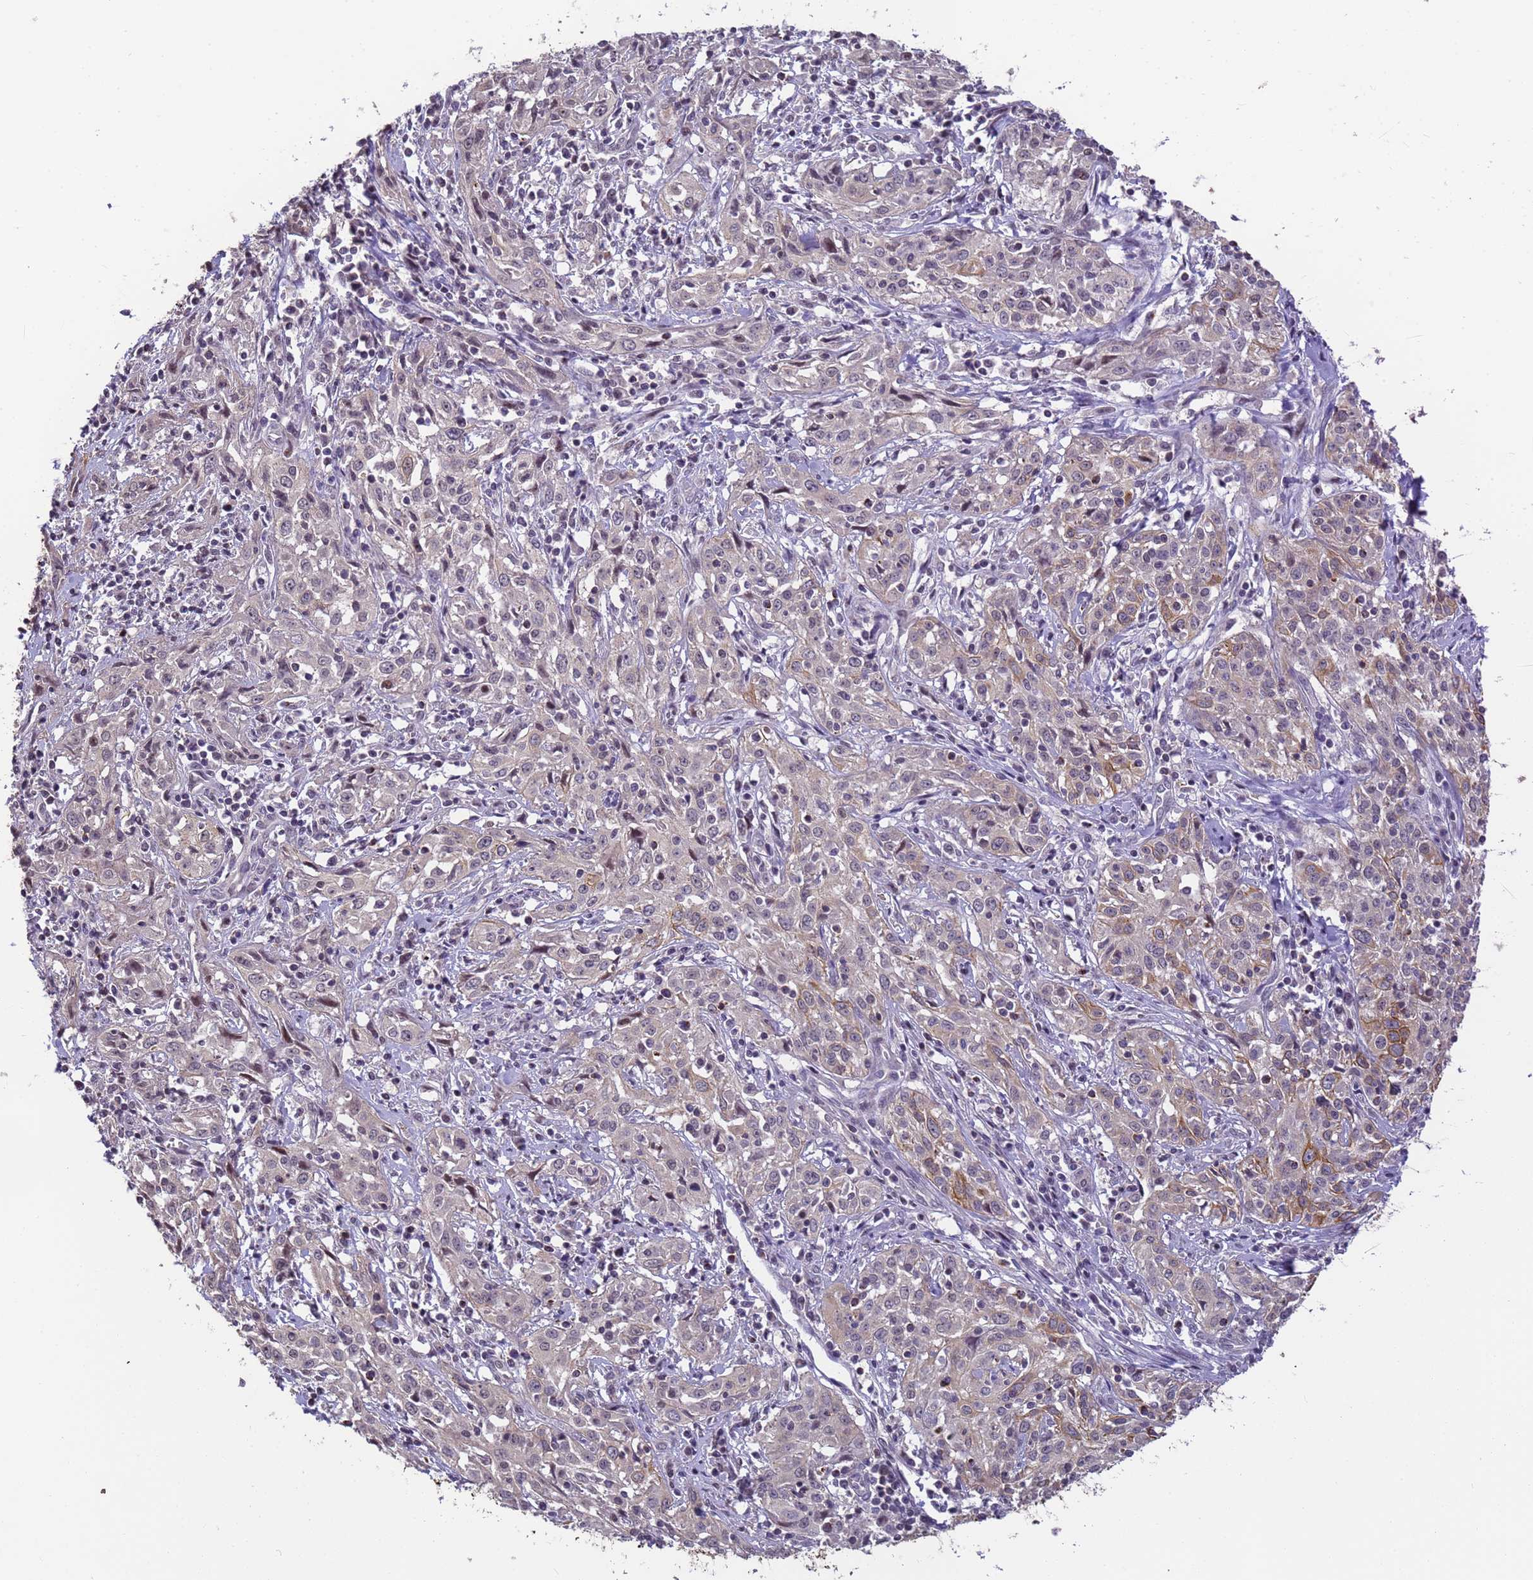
{"staining": {"intensity": "moderate", "quantity": "<25%", "location": "cytoplasmic/membranous"}, "tissue": "cervical cancer", "cell_type": "Tumor cells", "image_type": "cancer", "snomed": [{"axis": "morphology", "description": "Squamous cell carcinoma, NOS"}, {"axis": "topography", "description": "Cervix"}], "caption": "Protein analysis of cervical squamous cell carcinoma tissue reveals moderate cytoplasmic/membranous expression in about <25% of tumor cells. The protein of interest is stained brown, and the nuclei are stained in blue (DAB (3,3'-diaminobenzidine) IHC with brightfield microscopy, high magnification).", "gene": "VWA3A", "patient": {"sex": "female", "age": 57}}